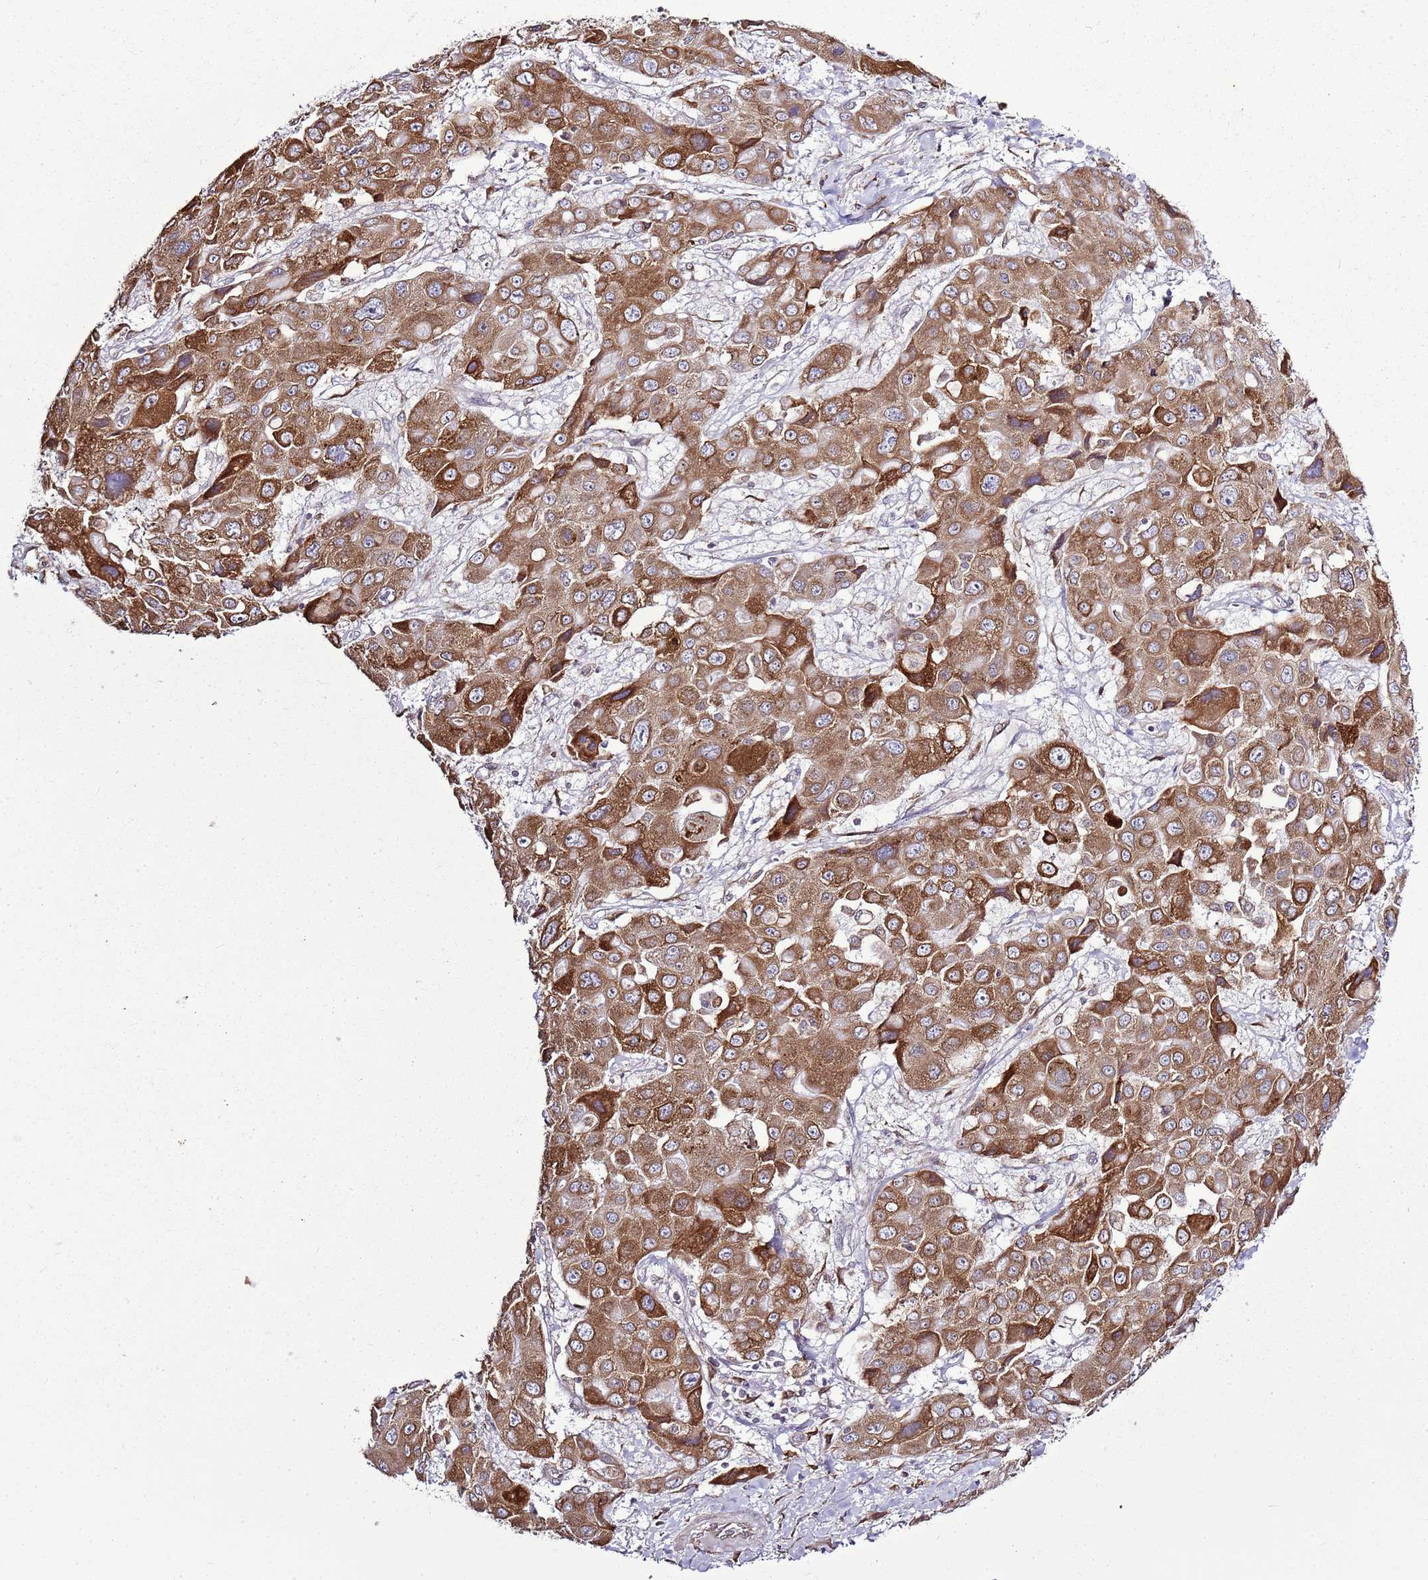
{"staining": {"intensity": "strong", "quantity": ">75%", "location": "cytoplasmic/membranous"}, "tissue": "liver cancer", "cell_type": "Tumor cells", "image_type": "cancer", "snomed": [{"axis": "morphology", "description": "Cholangiocarcinoma"}, {"axis": "topography", "description": "Liver"}], "caption": "High-power microscopy captured an immunohistochemistry (IHC) micrograph of liver cancer, revealing strong cytoplasmic/membranous staining in approximately >75% of tumor cells. (IHC, brightfield microscopy, high magnification).", "gene": "TMED10", "patient": {"sex": "male", "age": 67}}